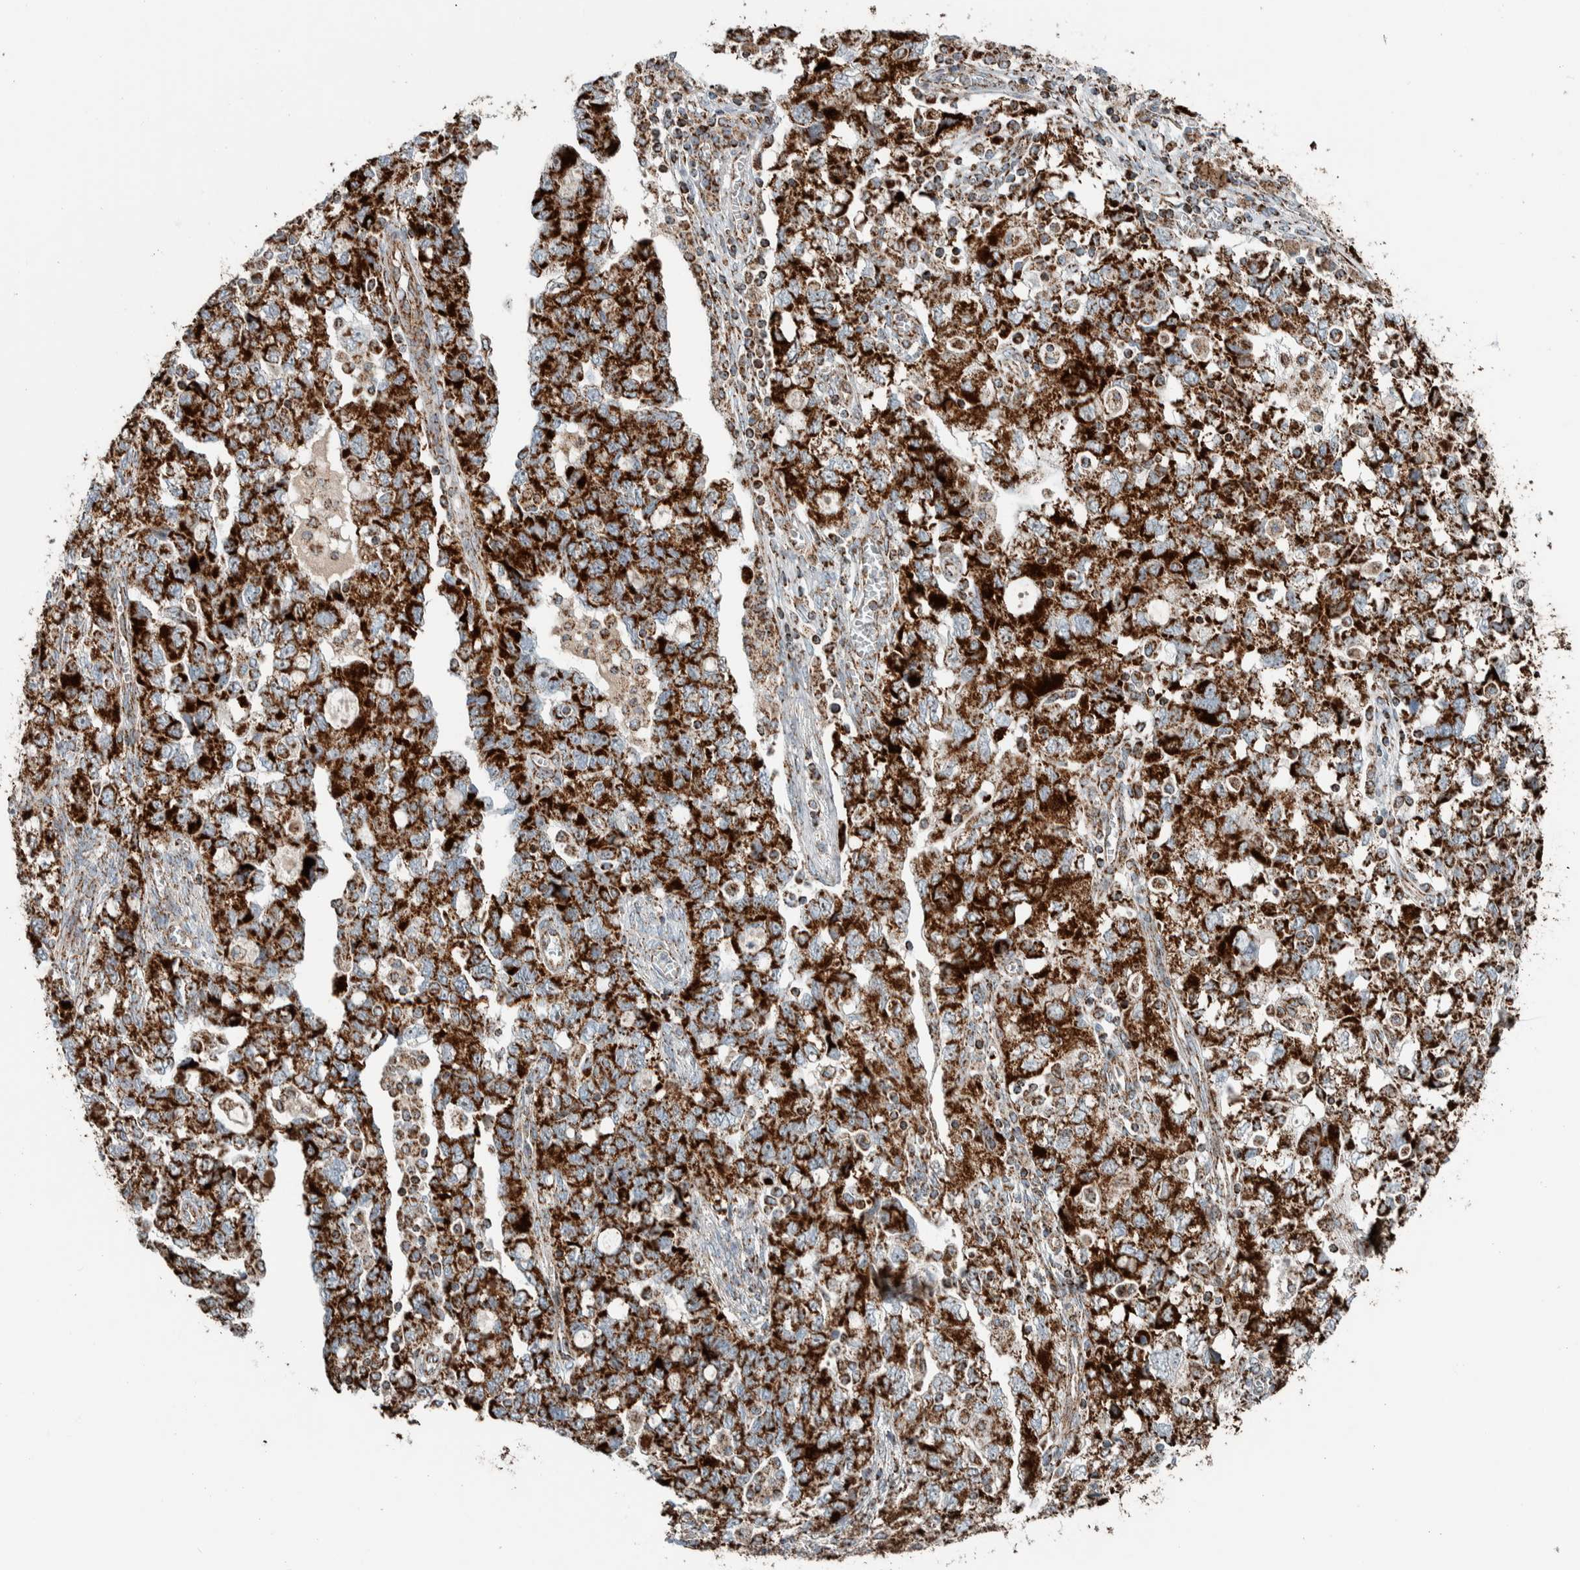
{"staining": {"intensity": "strong", "quantity": ">75%", "location": "cytoplasmic/membranous"}, "tissue": "ovarian cancer", "cell_type": "Tumor cells", "image_type": "cancer", "snomed": [{"axis": "morphology", "description": "Carcinoma, NOS"}, {"axis": "morphology", "description": "Cystadenocarcinoma, serous, NOS"}, {"axis": "topography", "description": "Ovary"}], "caption": "The micrograph displays a brown stain indicating the presence of a protein in the cytoplasmic/membranous of tumor cells in ovarian cancer.", "gene": "CNTROB", "patient": {"sex": "female", "age": 69}}